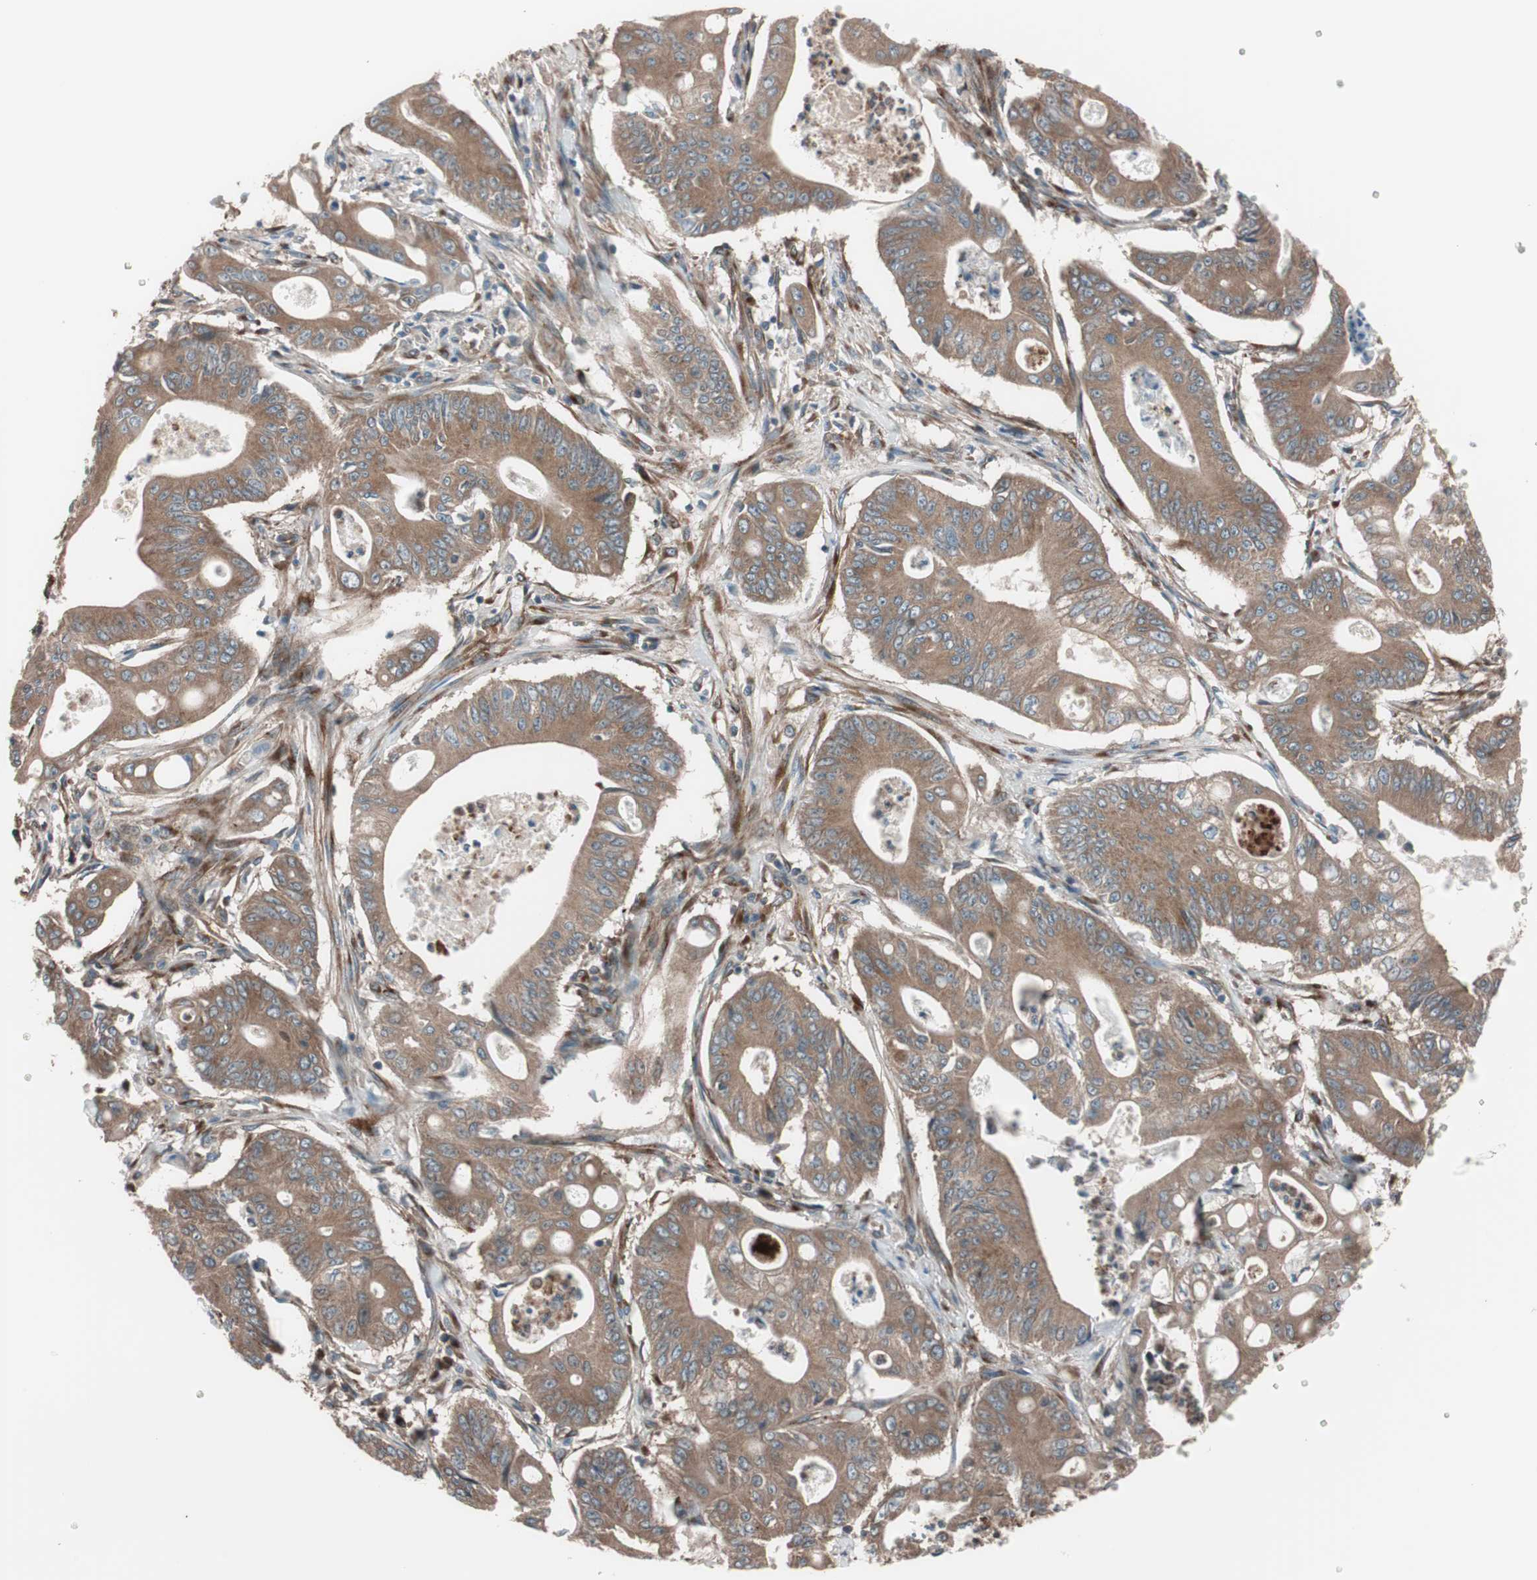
{"staining": {"intensity": "strong", "quantity": ">75%", "location": "cytoplasmic/membranous"}, "tissue": "pancreatic cancer", "cell_type": "Tumor cells", "image_type": "cancer", "snomed": [{"axis": "morphology", "description": "Normal tissue, NOS"}, {"axis": "topography", "description": "Lymph node"}], "caption": "A micrograph showing strong cytoplasmic/membranous positivity in approximately >75% of tumor cells in pancreatic cancer, as visualized by brown immunohistochemical staining.", "gene": "SEC31A", "patient": {"sex": "male", "age": 62}}